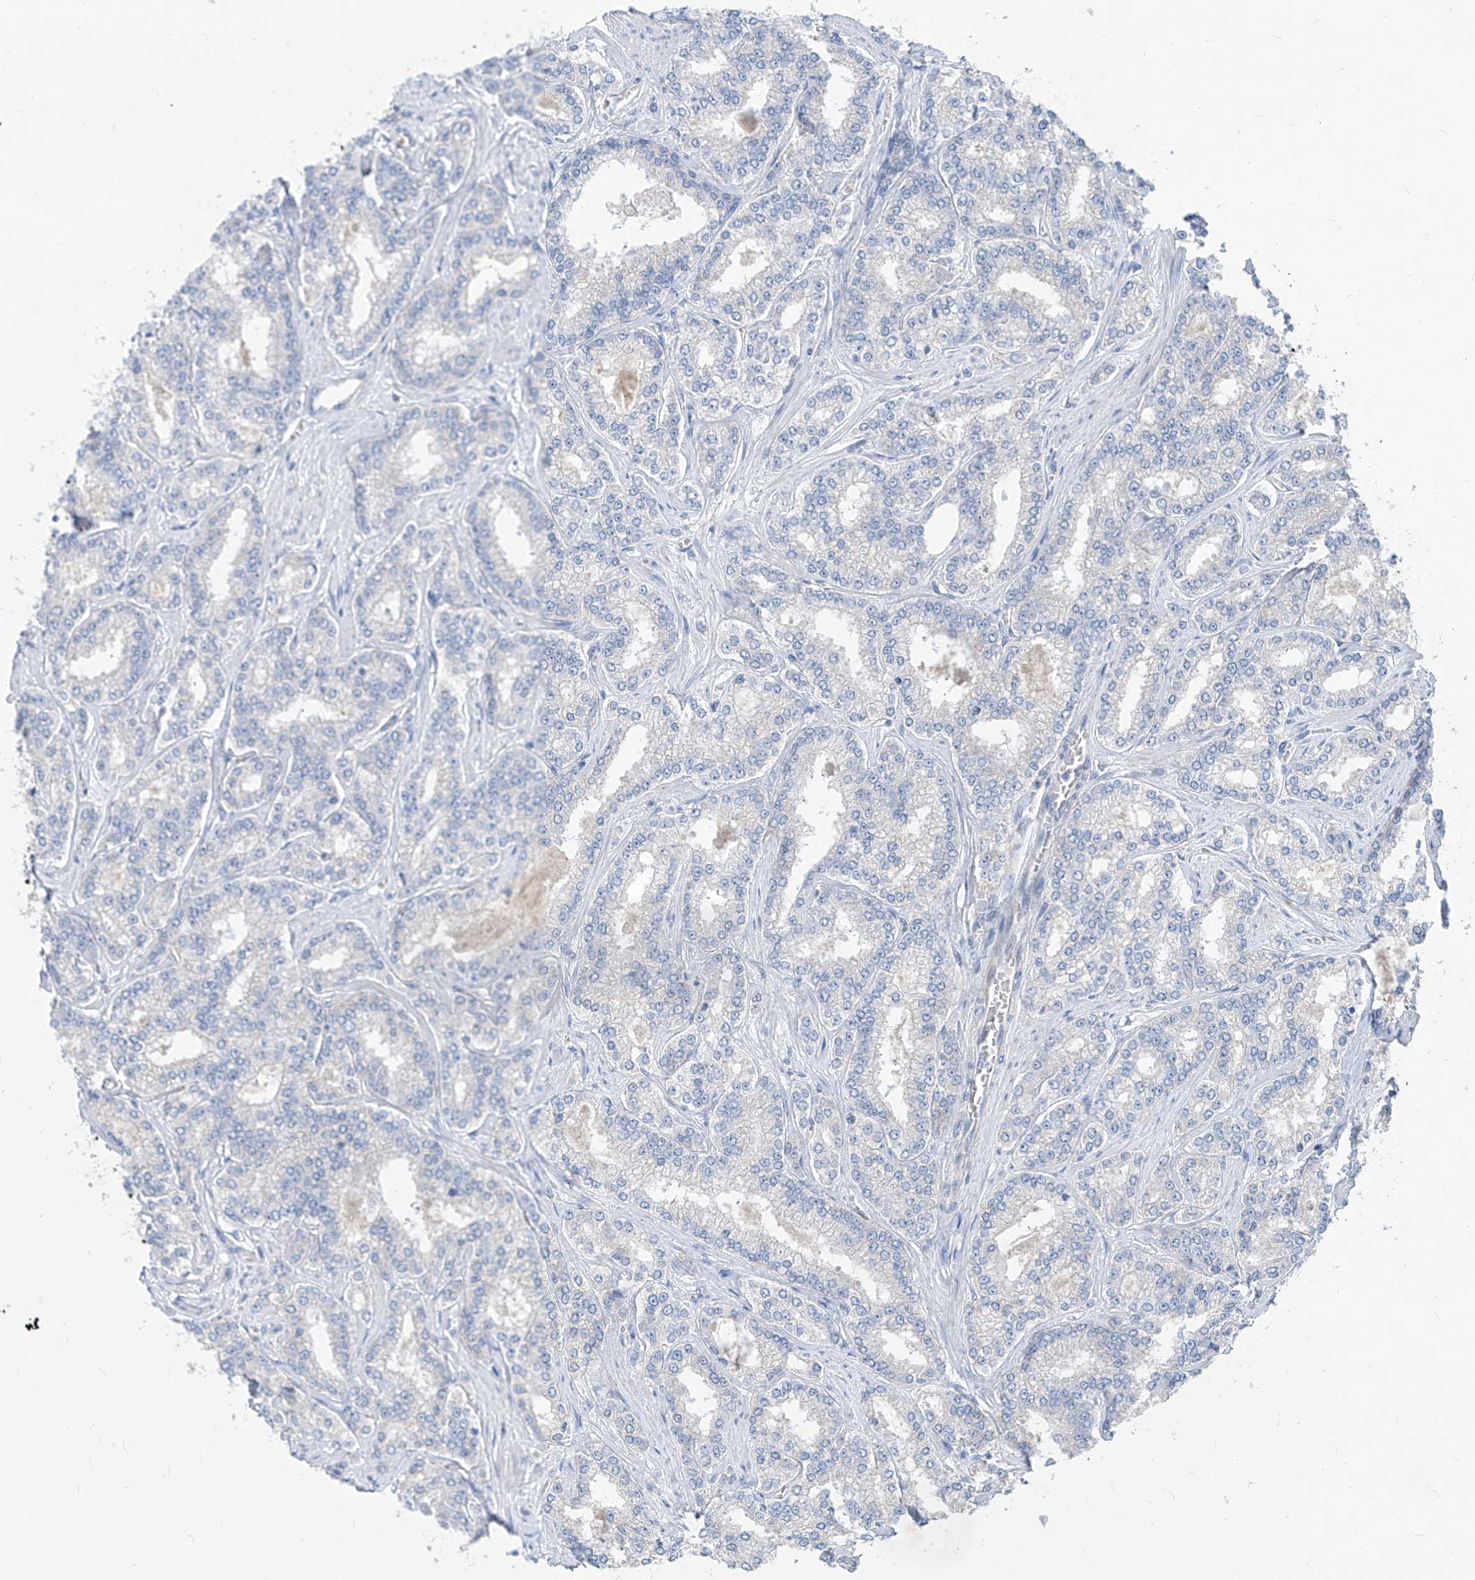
{"staining": {"intensity": "negative", "quantity": "none", "location": "none"}, "tissue": "prostate cancer", "cell_type": "Tumor cells", "image_type": "cancer", "snomed": [{"axis": "morphology", "description": "Normal tissue, NOS"}, {"axis": "morphology", "description": "Adenocarcinoma, High grade"}, {"axis": "topography", "description": "Prostate"}], "caption": "Immunohistochemical staining of prostate cancer (high-grade adenocarcinoma) exhibits no significant expression in tumor cells. The staining was performed using DAB (3,3'-diaminobenzidine) to visualize the protein expression in brown, while the nuclei were stained in blue with hematoxylin (Magnification: 20x).", "gene": "LDAH", "patient": {"sex": "male", "age": 83}}